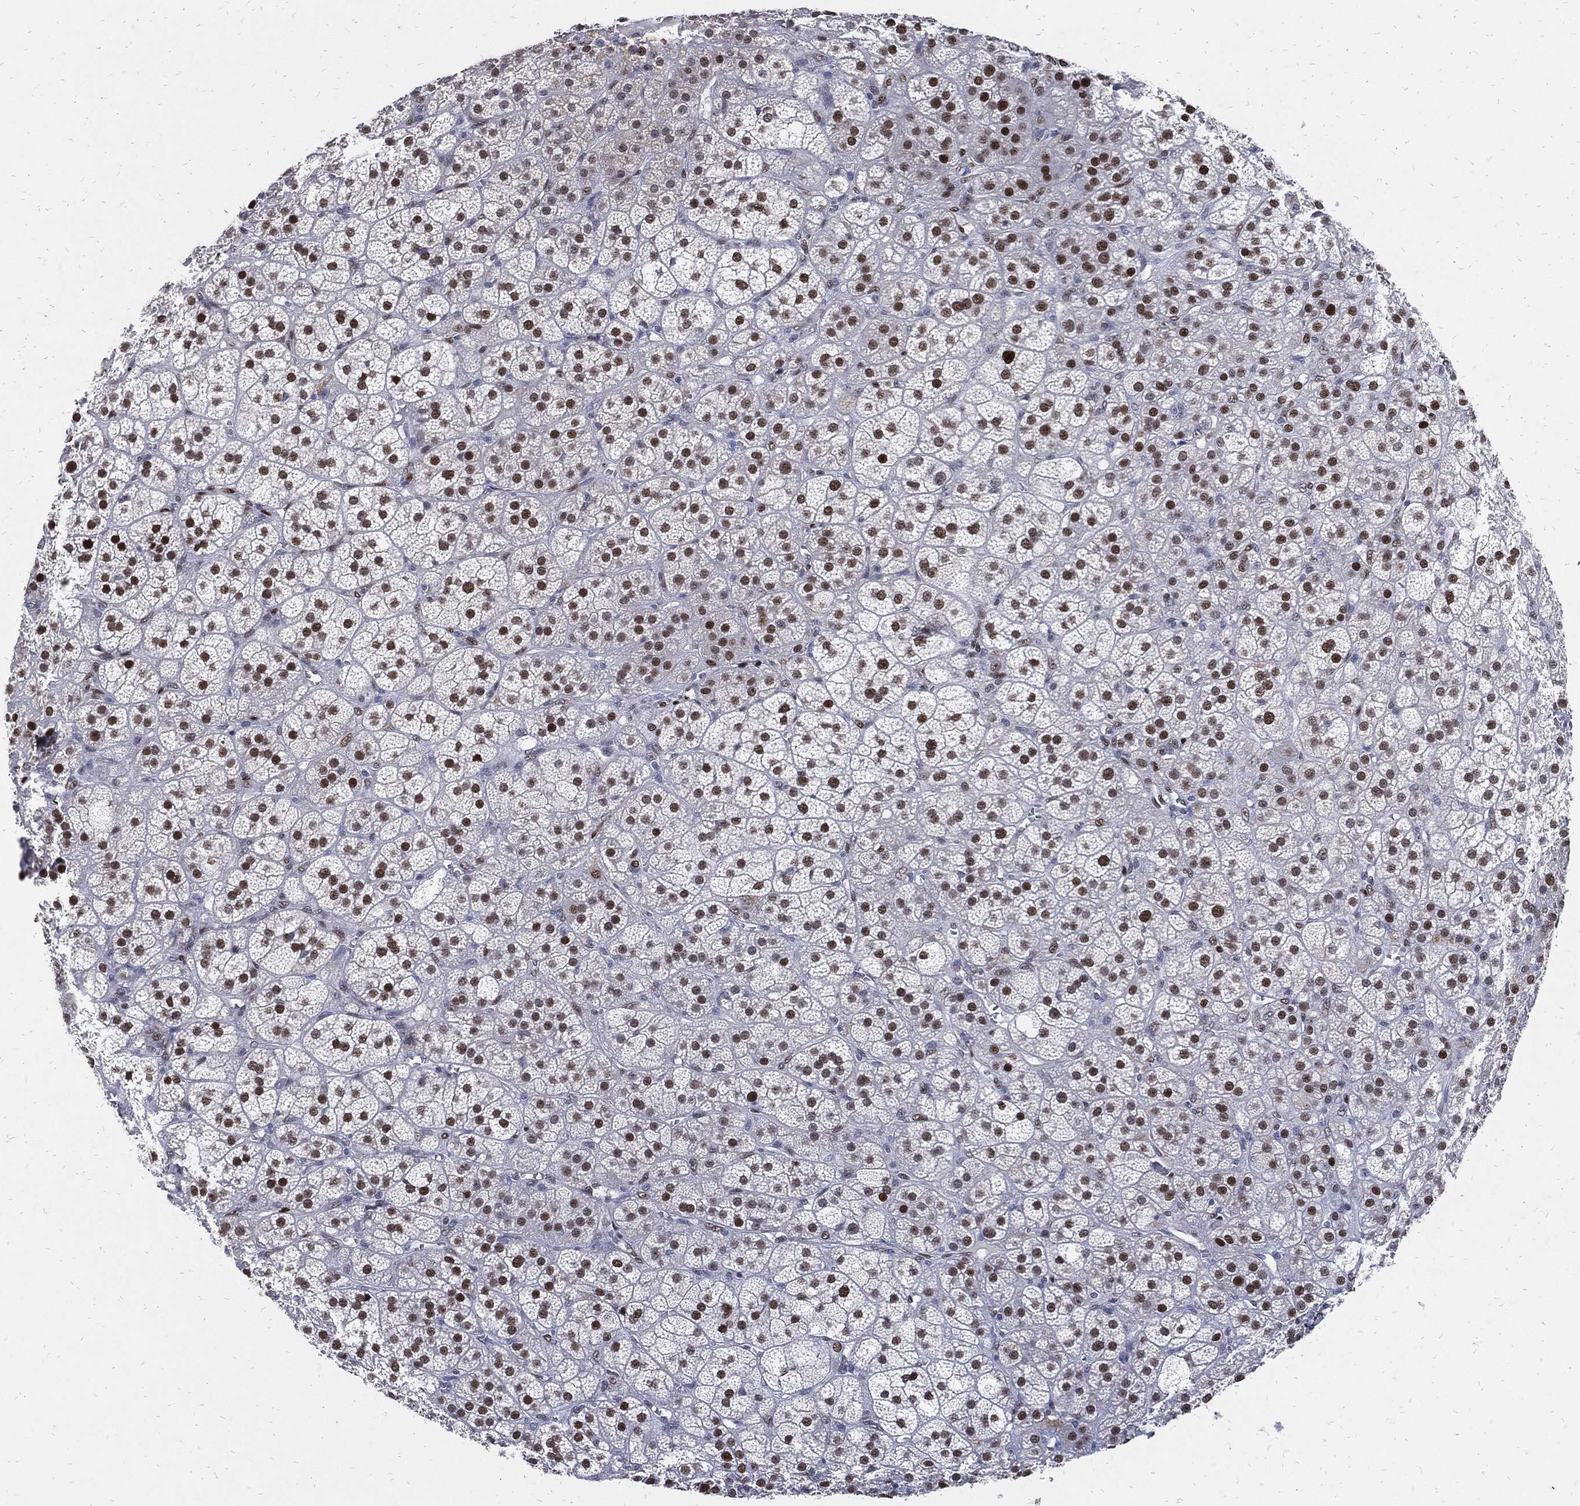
{"staining": {"intensity": "strong", "quantity": "25%-75%", "location": "nuclear"}, "tissue": "adrenal gland", "cell_type": "Glandular cells", "image_type": "normal", "snomed": [{"axis": "morphology", "description": "Normal tissue, NOS"}, {"axis": "topography", "description": "Adrenal gland"}], "caption": "Immunohistochemical staining of unremarkable adrenal gland reveals 25%-75% levels of strong nuclear protein staining in about 25%-75% of glandular cells.", "gene": "JUN", "patient": {"sex": "female", "age": 60}}